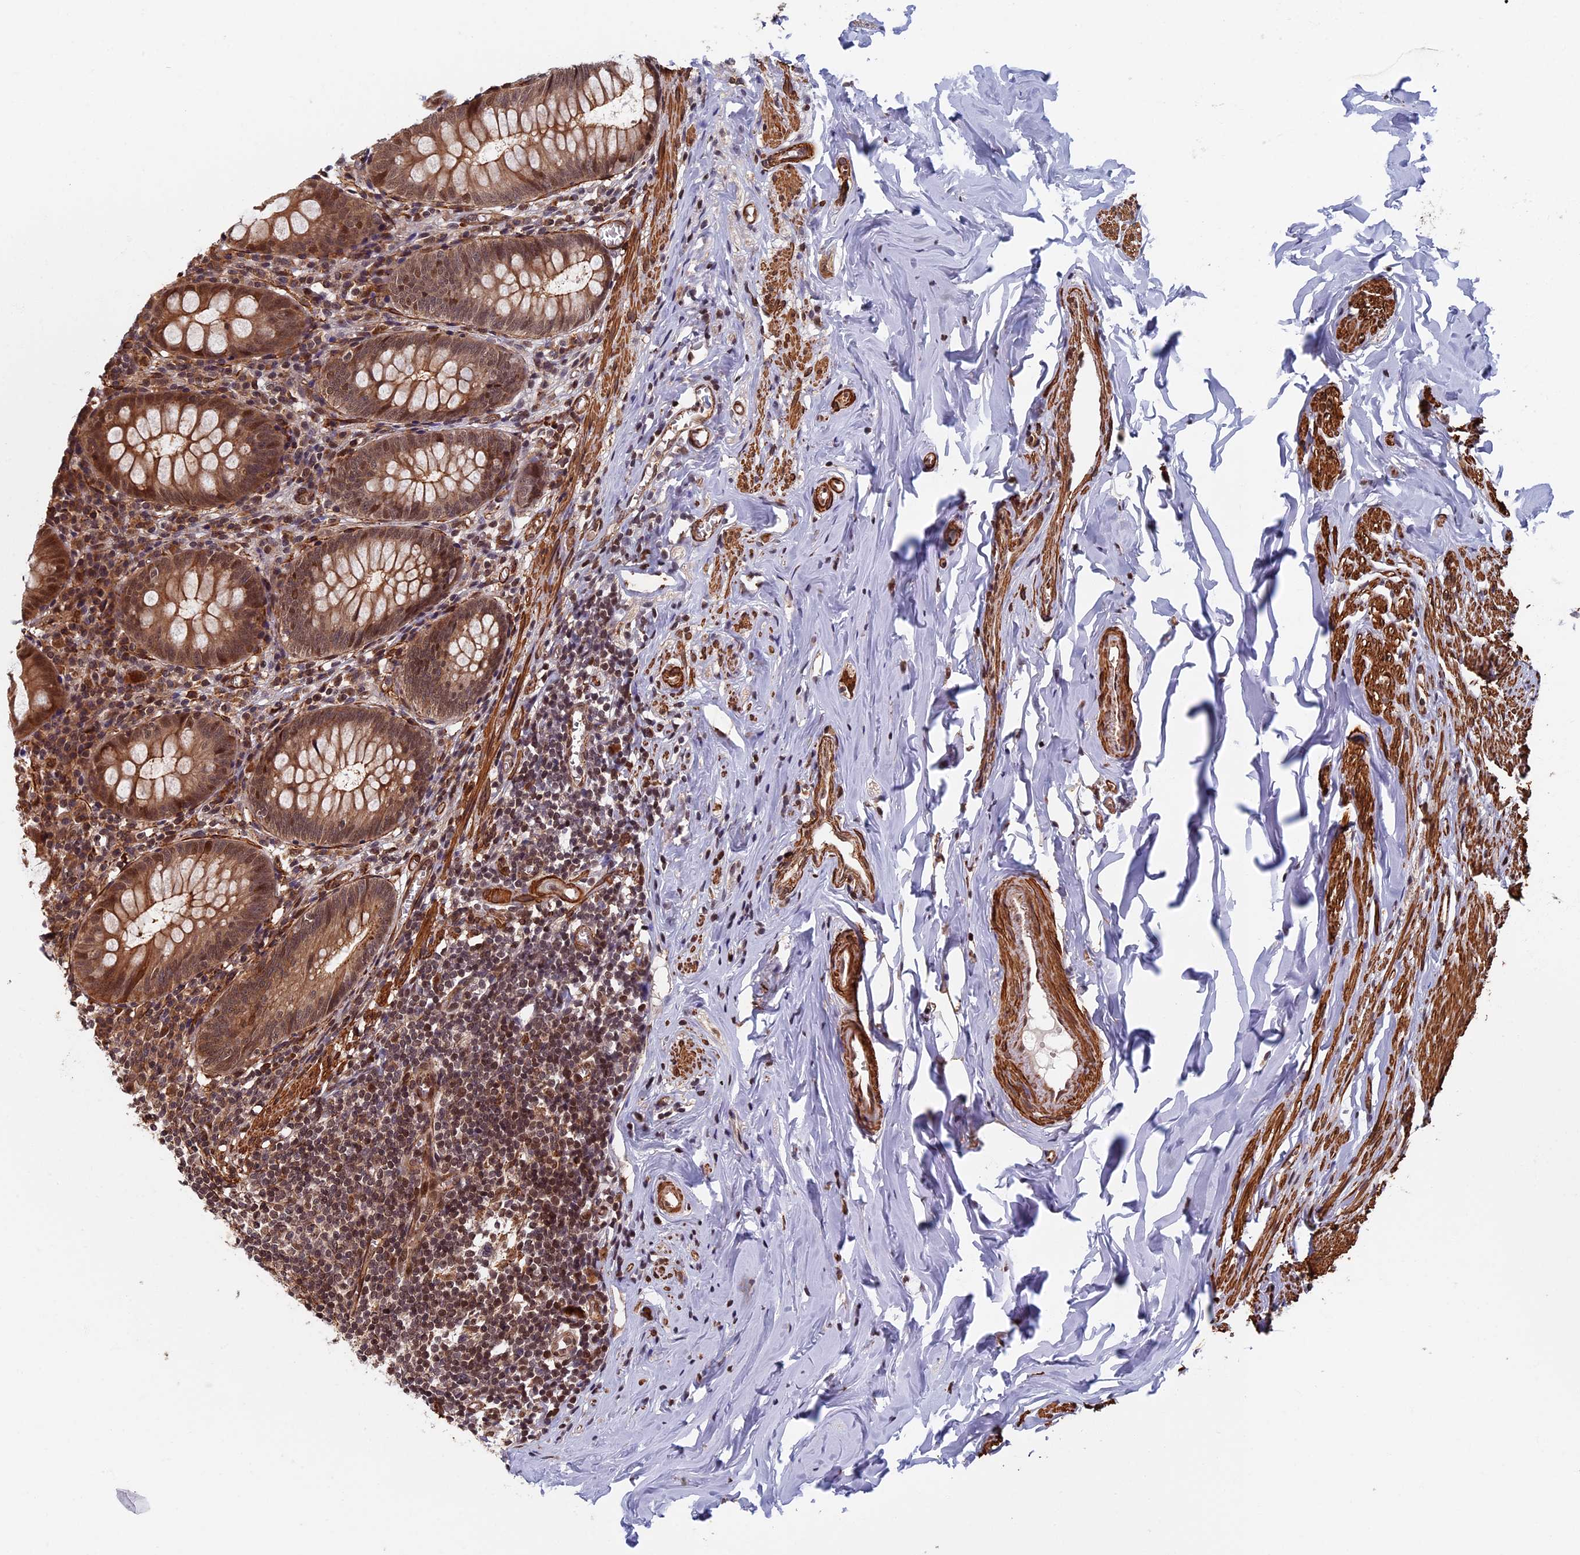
{"staining": {"intensity": "strong", "quantity": ">75%", "location": "cytoplasmic/membranous,nuclear"}, "tissue": "appendix", "cell_type": "Glandular cells", "image_type": "normal", "snomed": [{"axis": "morphology", "description": "Normal tissue, NOS"}, {"axis": "topography", "description": "Appendix"}], "caption": "This micrograph reveals immunohistochemistry (IHC) staining of unremarkable appendix, with high strong cytoplasmic/membranous,nuclear staining in approximately >75% of glandular cells.", "gene": "CTDP1", "patient": {"sex": "female", "age": 51}}